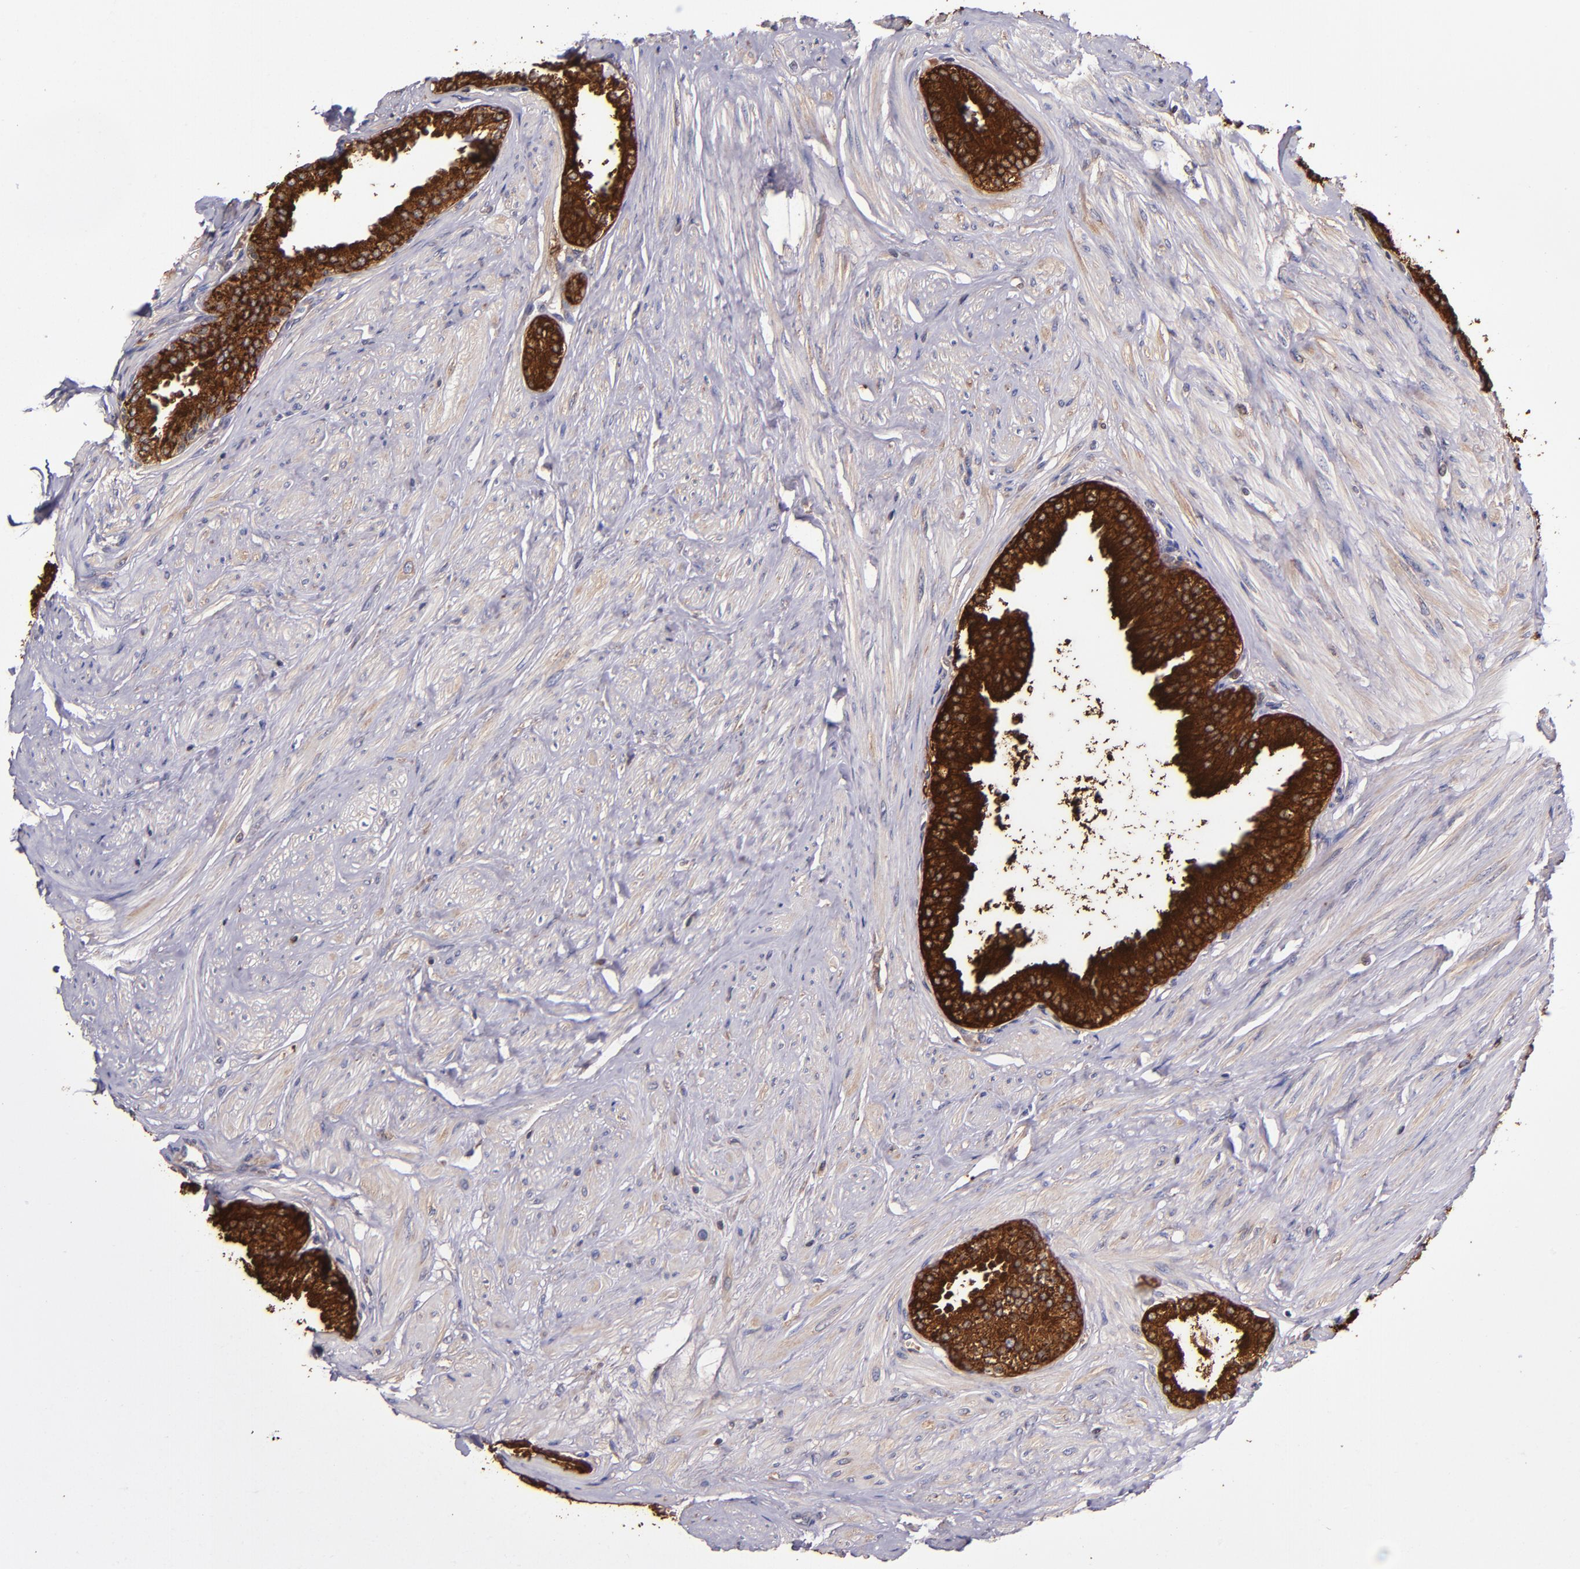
{"staining": {"intensity": "strong", "quantity": ">75%", "location": "cytoplasmic/membranous"}, "tissue": "prostate", "cell_type": "Glandular cells", "image_type": "normal", "snomed": [{"axis": "morphology", "description": "Normal tissue, NOS"}, {"axis": "topography", "description": "Prostate"}], "caption": "Protein staining of unremarkable prostate shows strong cytoplasmic/membranous expression in about >75% of glandular cells. (DAB (3,3'-diaminobenzidine) = brown stain, brightfield microscopy at high magnification).", "gene": "EIF4ENIF1", "patient": {"sex": "male", "age": 64}}